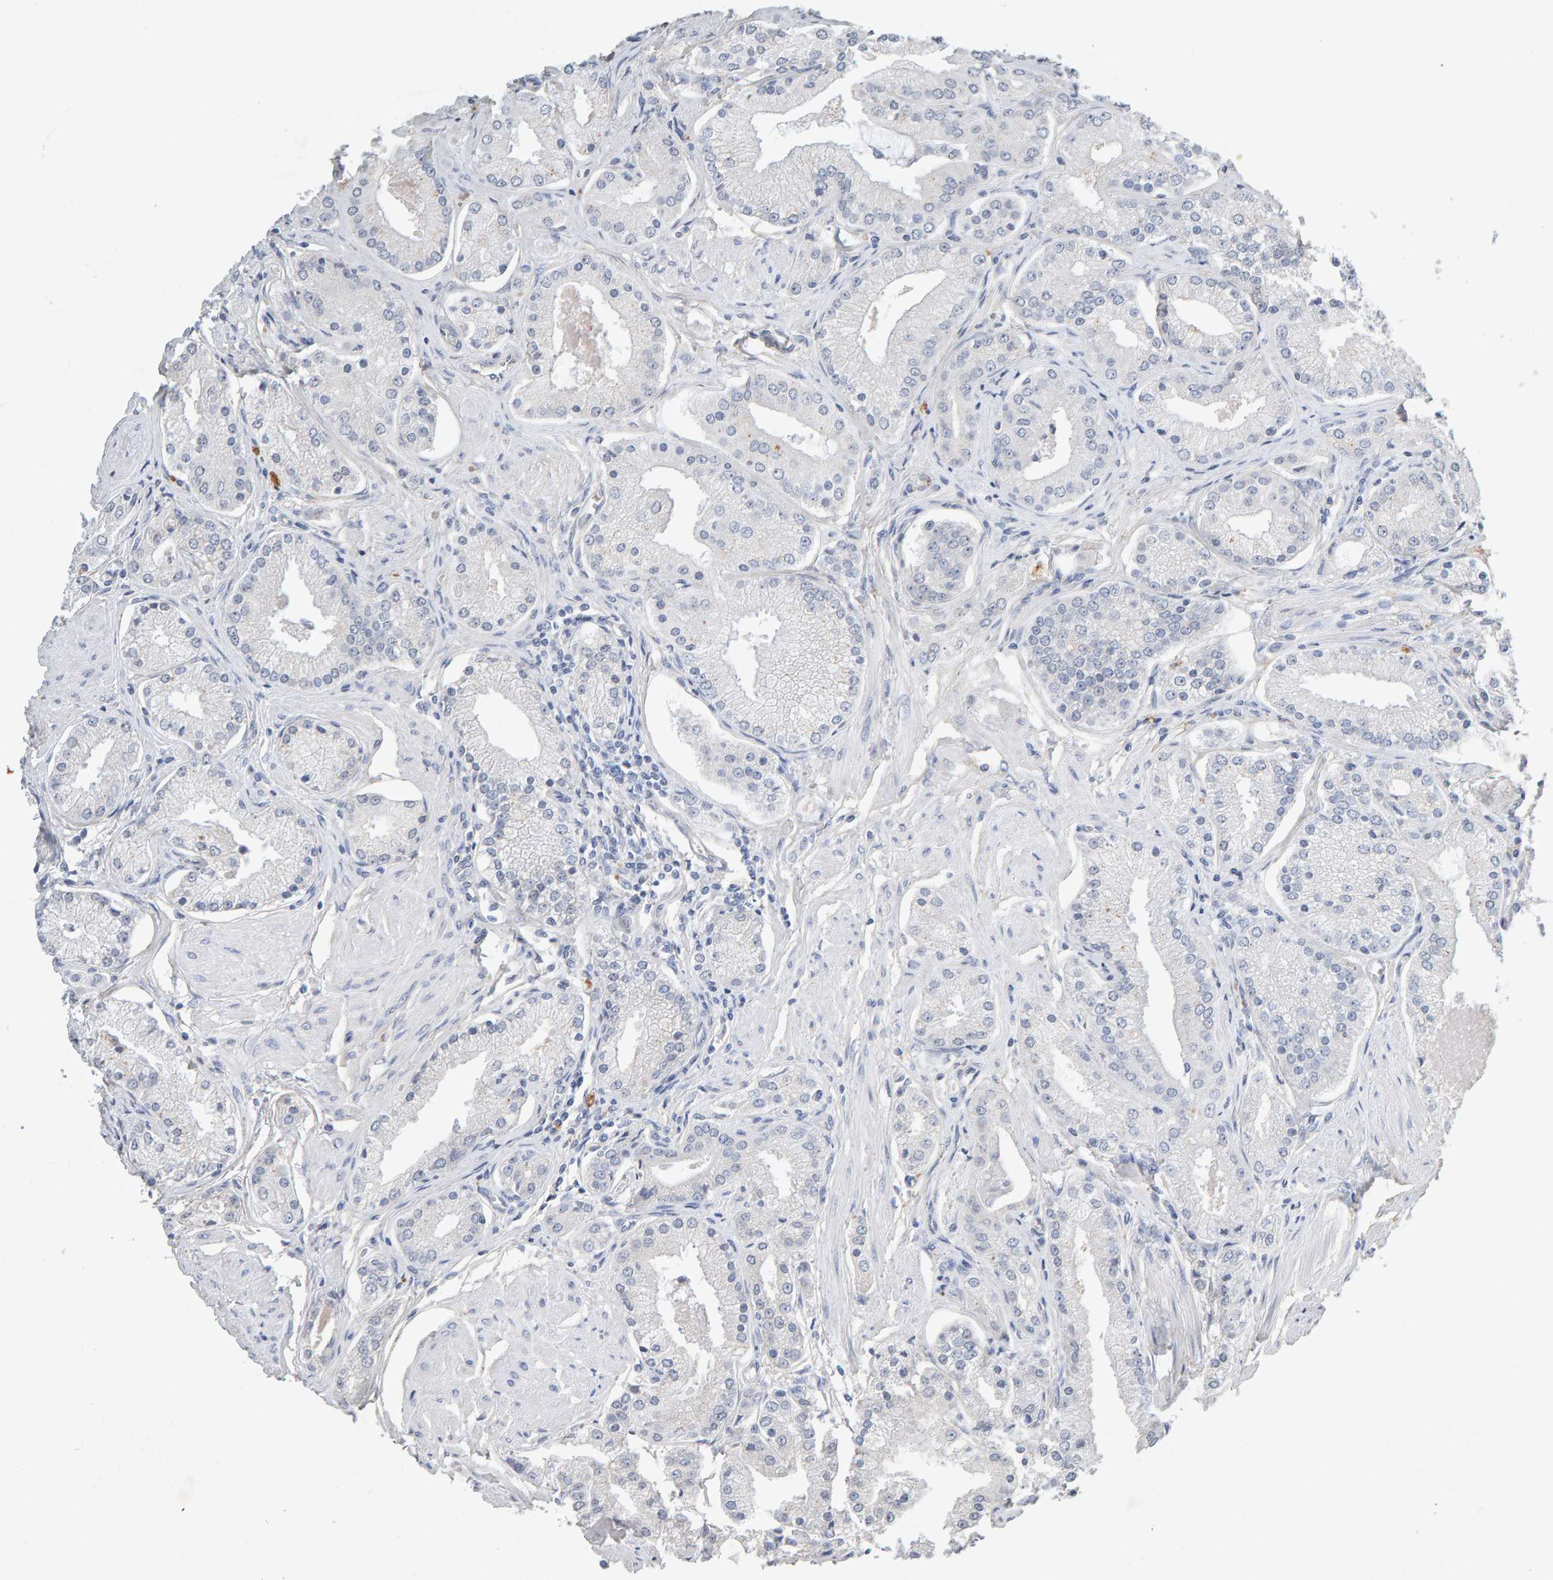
{"staining": {"intensity": "negative", "quantity": "none", "location": "none"}, "tissue": "prostate cancer", "cell_type": "Tumor cells", "image_type": "cancer", "snomed": [{"axis": "morphology", "description": "Adenocarcinoma, High grade"}, {"axis": "topography", "description": "Prostate"}], "caption": "An immunohistochemistry micrograph of high-grade adenocarcinoma (prostate) is shown. There is no staining in tumor cells of high-grade adenocarcinoma (prostate). Nuclei are stained in blue.", "gene": "PTPRM", "patient": {"sex": "male", "age": 66}}